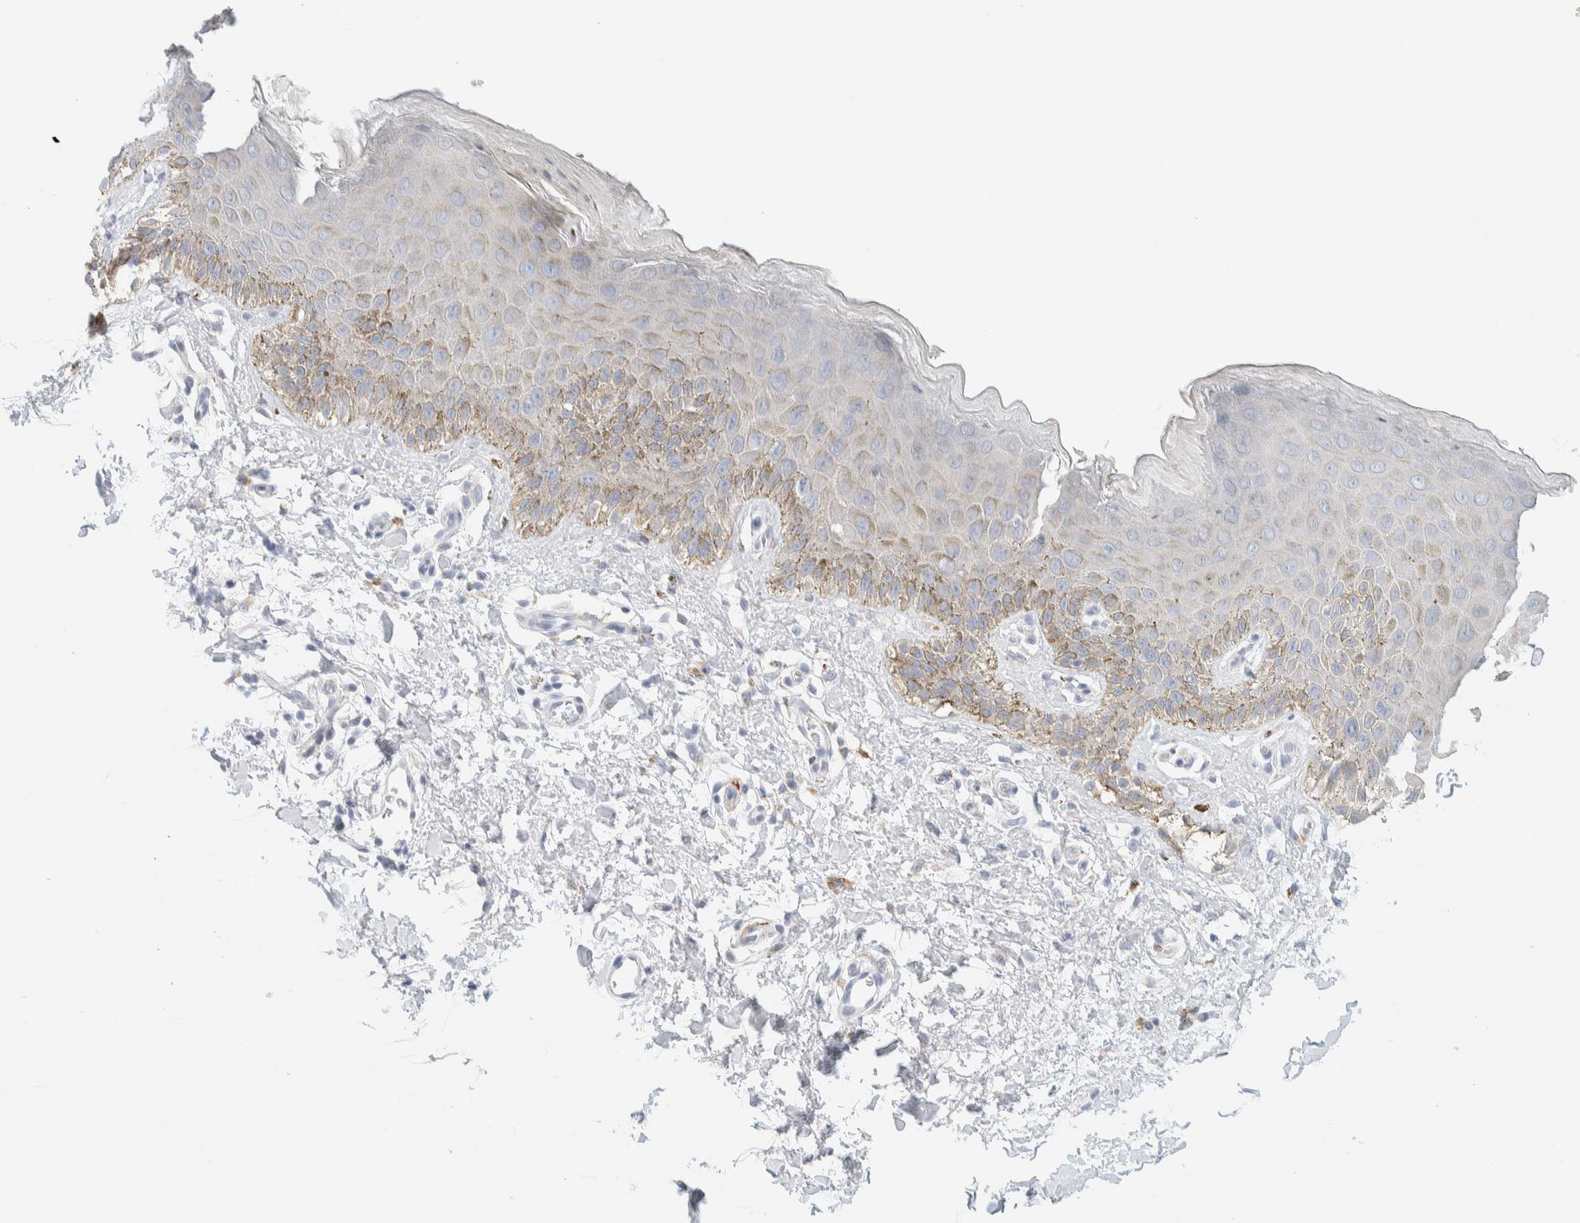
{"staining": {"intensity": "moderate", "quantity": "<25%", "location": "cytoplasmic/membranous"}, "tissue": "skin", "cell_type": "Epidermal cells", "image_type": "normal", "snomed": [{"axis": "morphology", "description": "Normal tissue, NOS"}, {"axis": "topography", "description": "Anal"}], "caption": "A micrograph of skin stained for a protein demonstrates moderate cytoplasmic/membranous brown staining in epidermal cells. The staining is performed using DAB (3,3'-diaminobenzidine) brown chromogen to label protein expression. The nuclei are counter-stained blue using hematoxylin.", "gene": "ATCAY", "patient": {"sex": "male", "age": 44}}